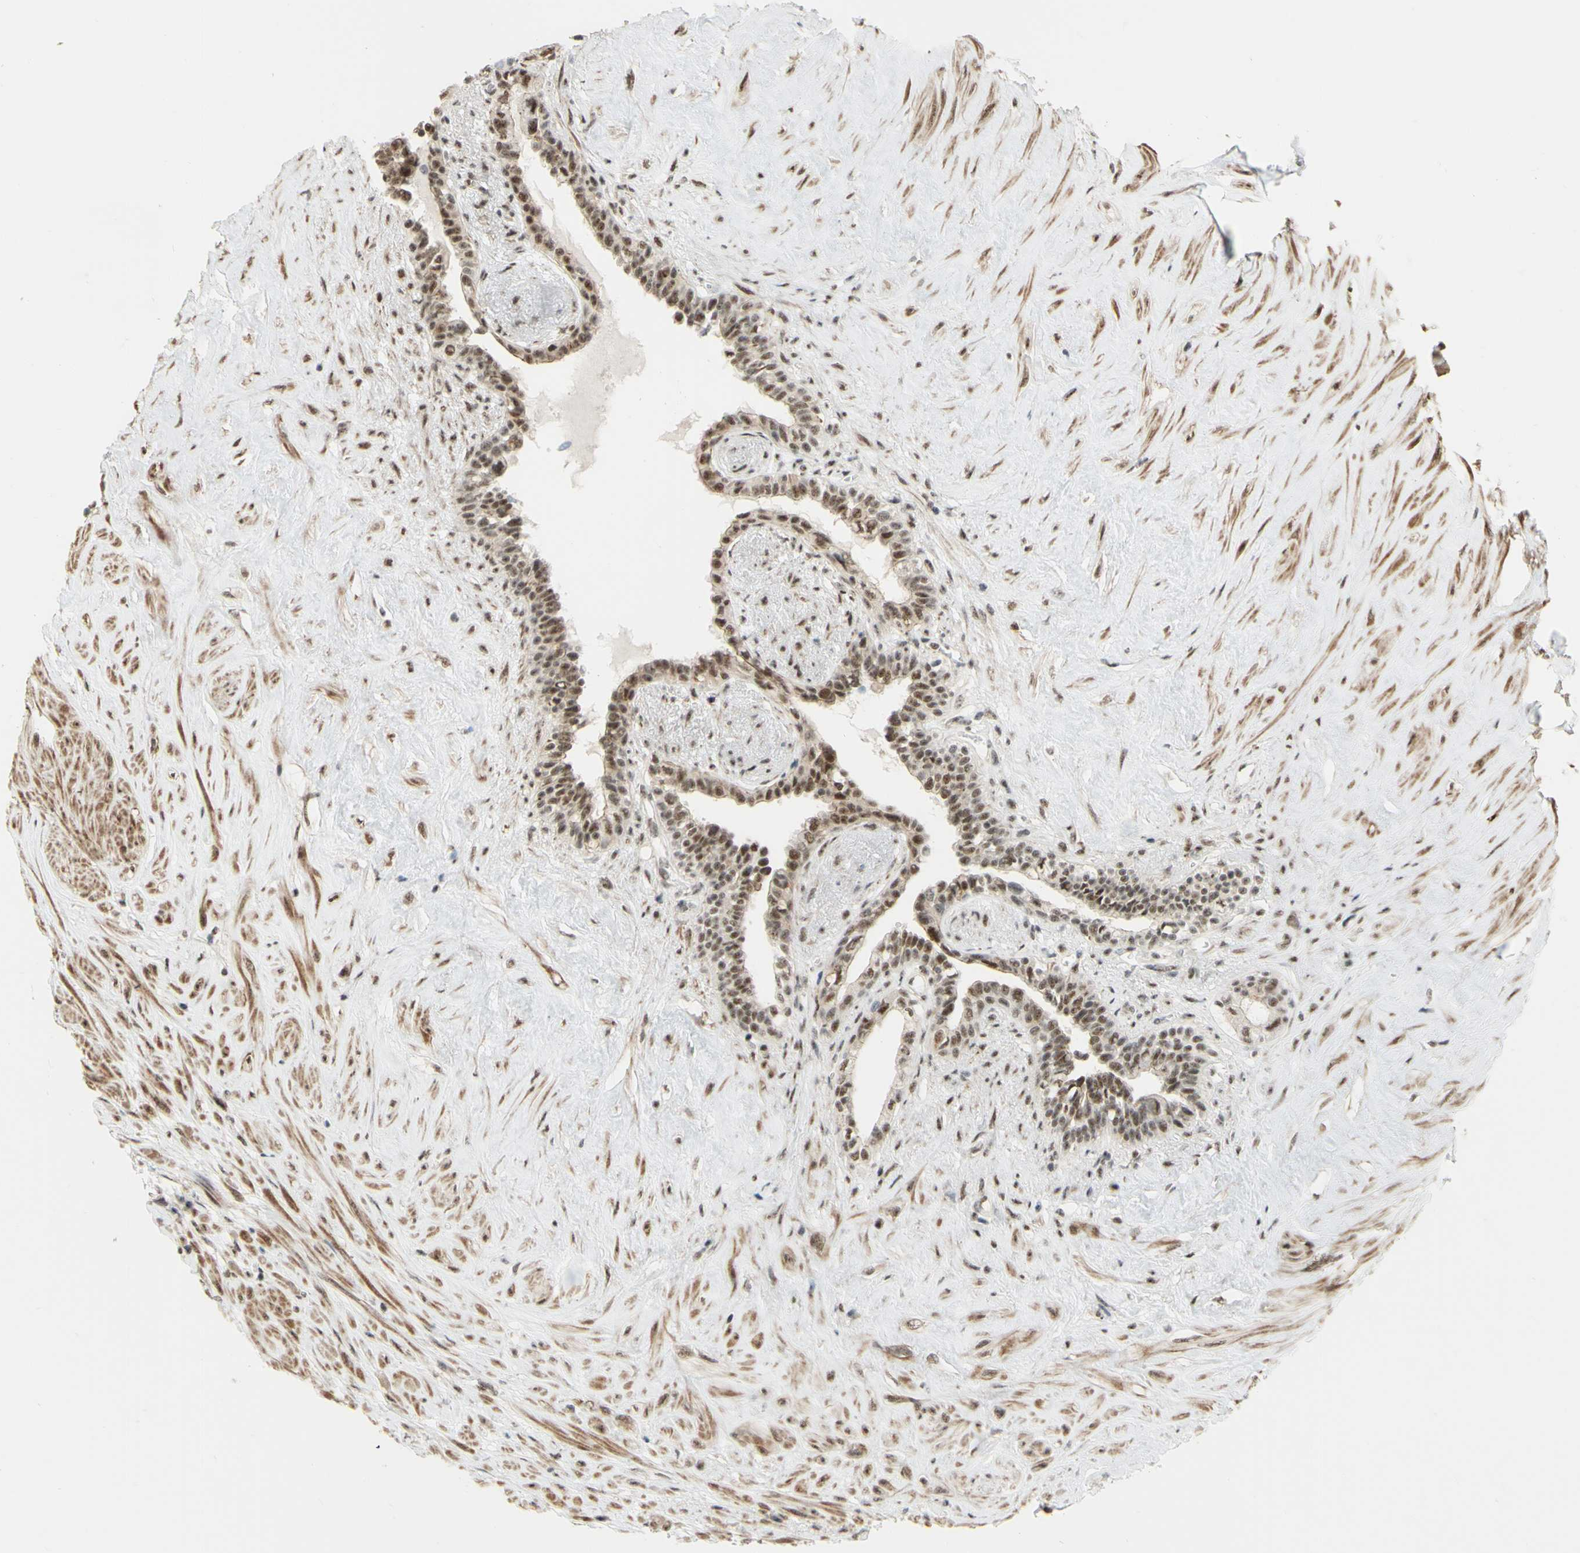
{"staining": {"intensity": "strong", "quantity": ">75%", "location": "nuclear"}, "tissue": "seminal vesicle", "cell_type": "Glandular cells", "image_type": "normal", "snomed": [{"axis": "morphology", "description": "Normal tissue, NOS"}, {"axis": "topography", "description": "Seminal veicle"}], "caption": "The photomicrograph exhibits a brown stain indicating the presence of a protein in the nuclear of glandular cells in seminal vesicle. Nuclei are stained in blue.", "gene": "SAP18", "patient": {"sex": "male", "age": 63}}